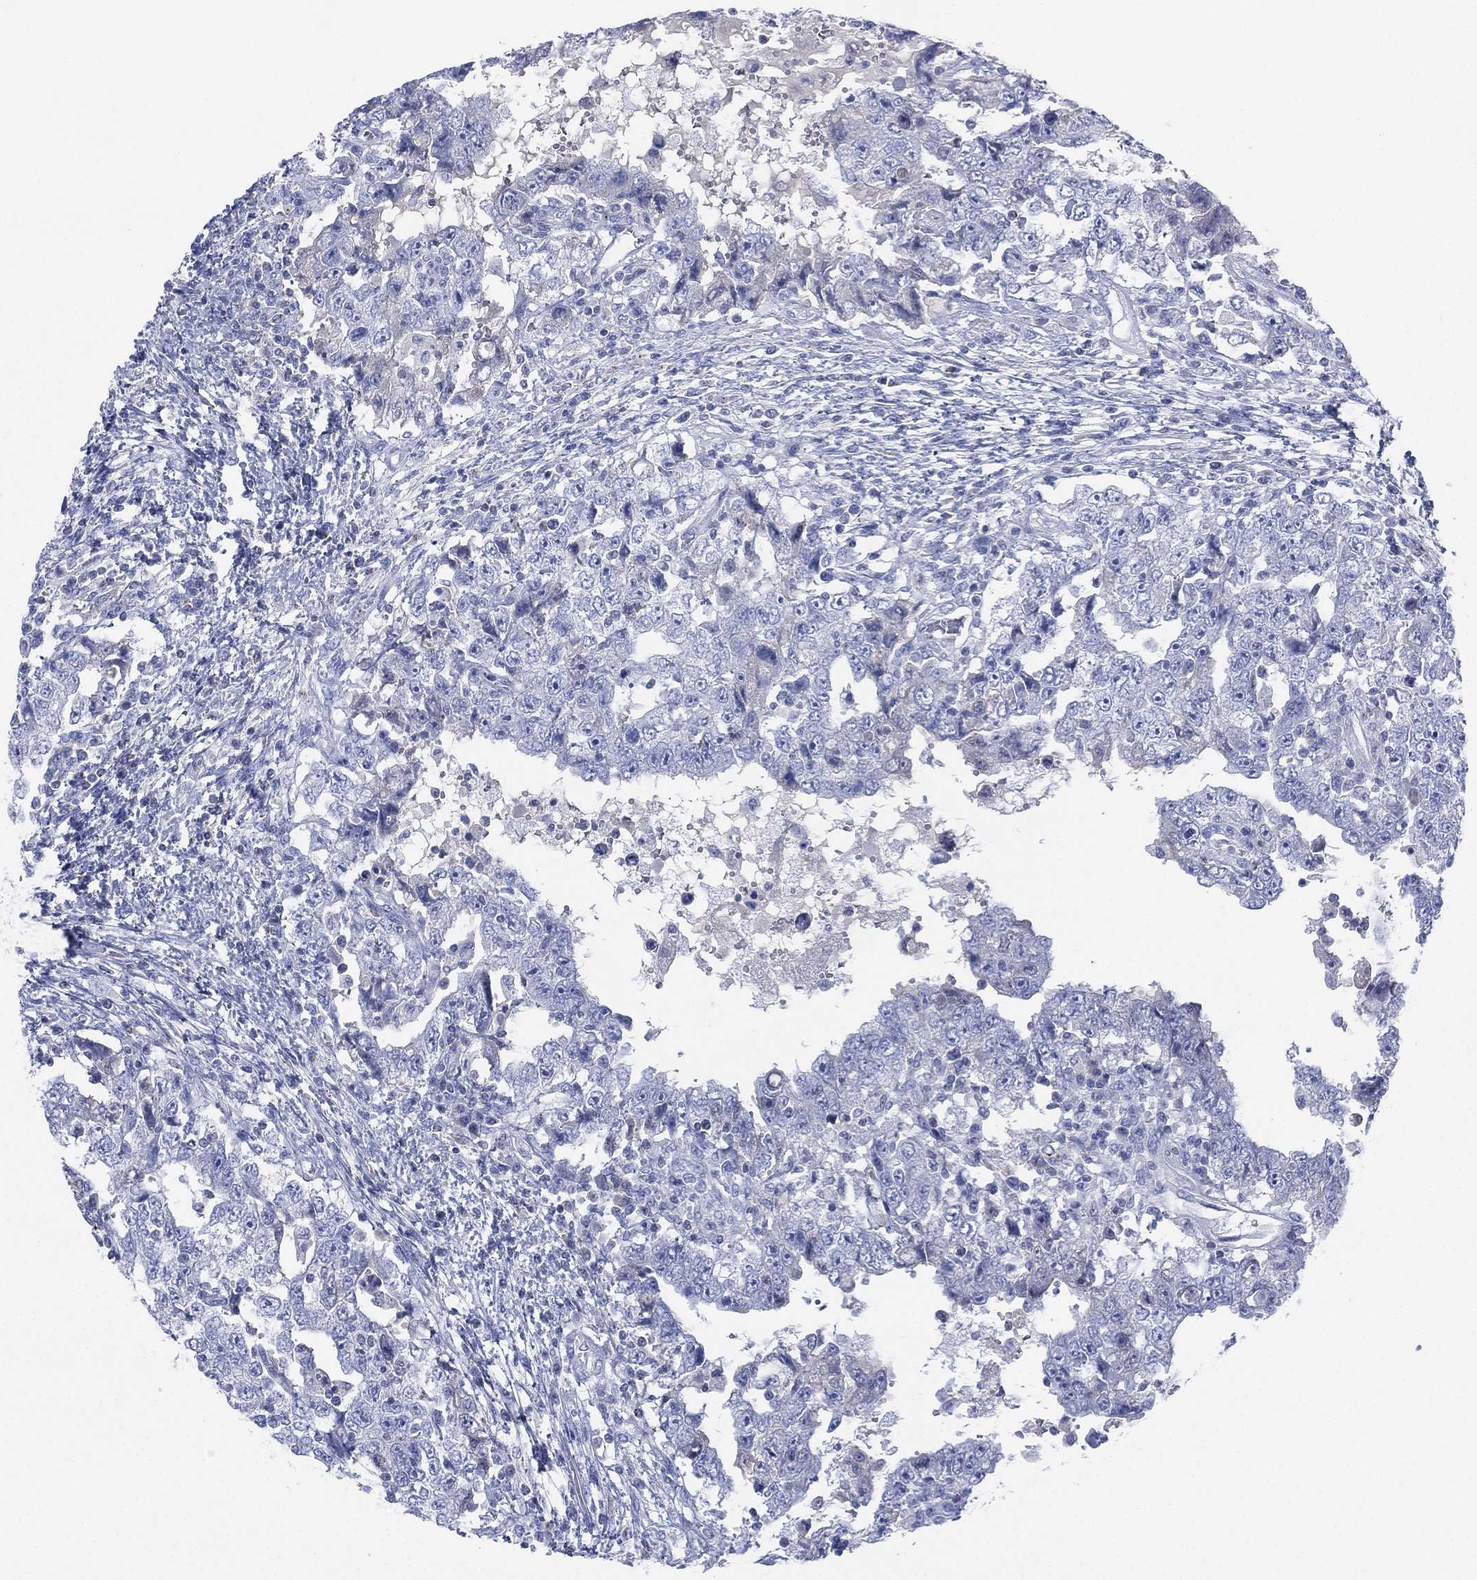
{"staining": {"intensity": "negative", "quantity": "none", "location": "none"}, "tissue": "testis cancer", "cell_type": "Tumor cells", "image_type": "cancer", "snomed": [{"axis": "morphology", "description": "Carcinoma, Embryonal, NOS"}, {"axis": "topography", "description": "Testis"}], "caption": "DAB immunohistochemical staining of human testis cancer exhibits no significant staining in tumor cells. (DAB immunohistochemistry, high magnification).", "gene": "SEPTIN1", "patient": {"sex": "male", "age": 26}}